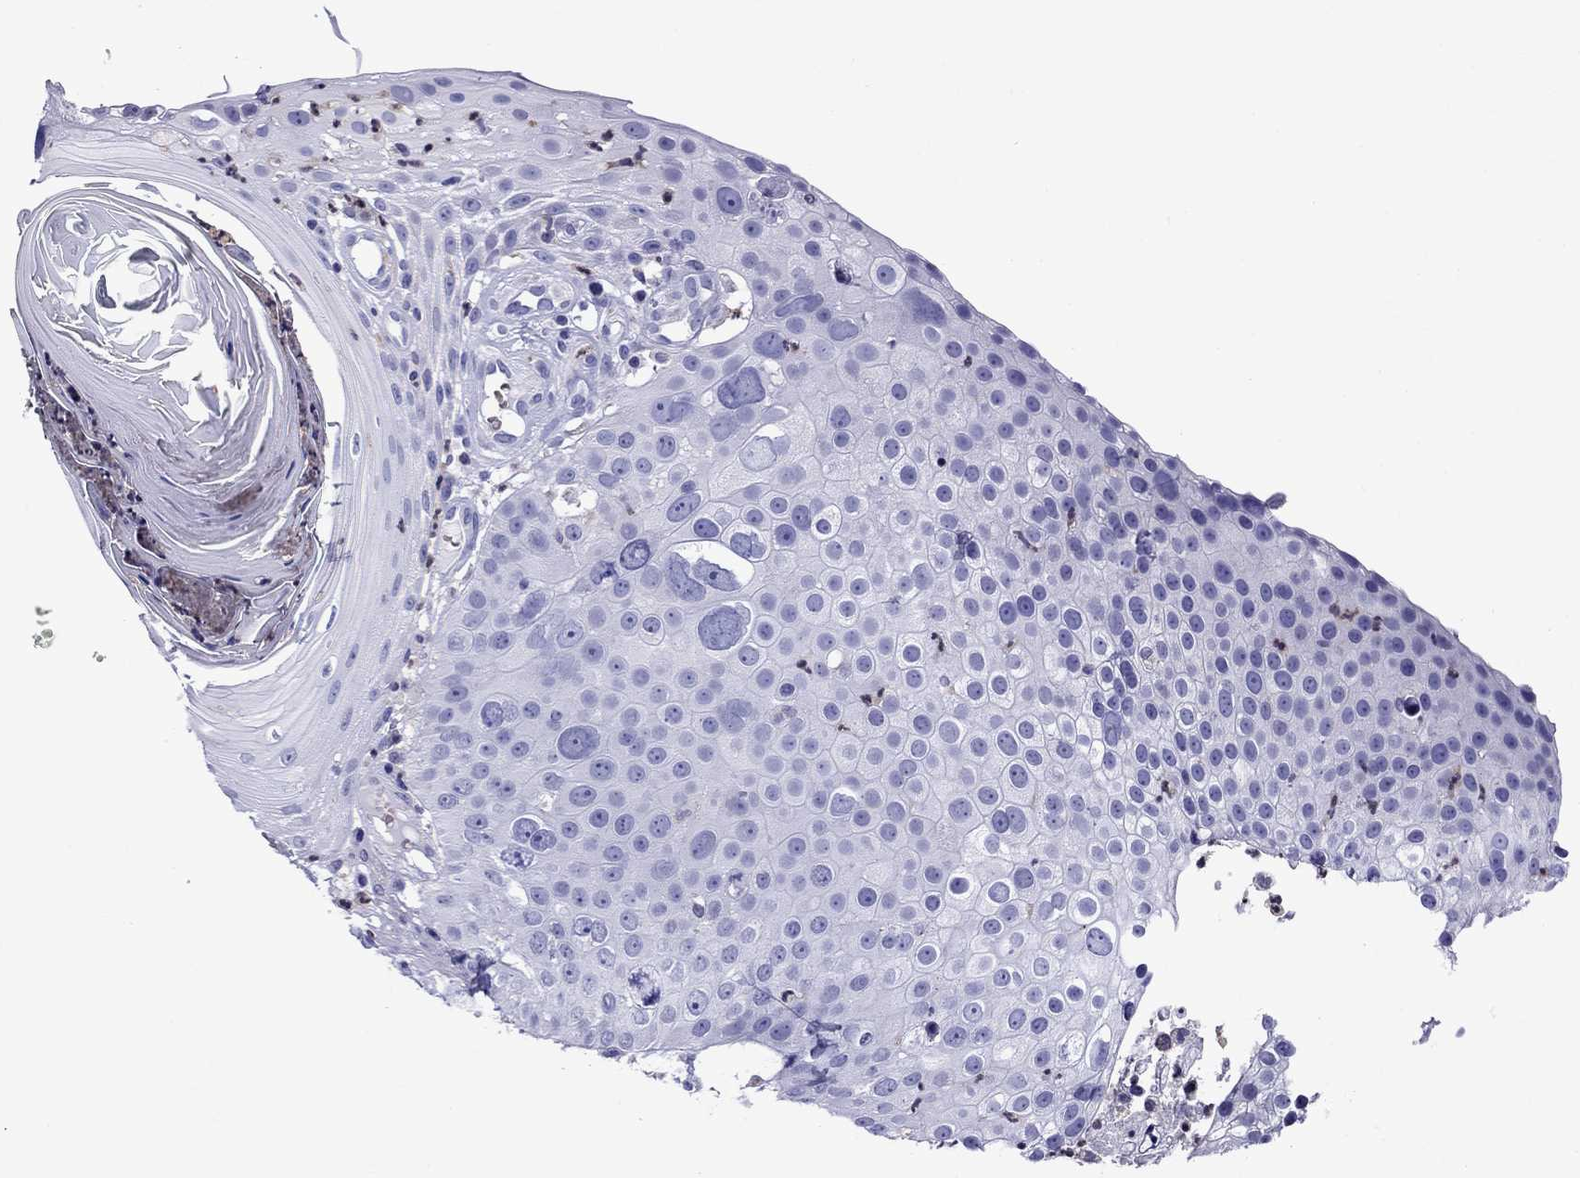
{"staining": {"intensity": "negative", "quantity": "none", "location": "none"}, "tissue": "skin cancer", "cell_type": "Tumor cells", "image_type": "cancer", "snomed": [{"axis": "morphology", "description": "Squamous cell carcinoma, NOS"}, {"axis": "topography", "description": "Skin"}], "caption": "This is an immunohistochemistry (IHC) histopathology image of skin cancer. There is no staining in tumor cells.", "gene": "SCG2", "patient": {"sex": "male", "age": 71}}